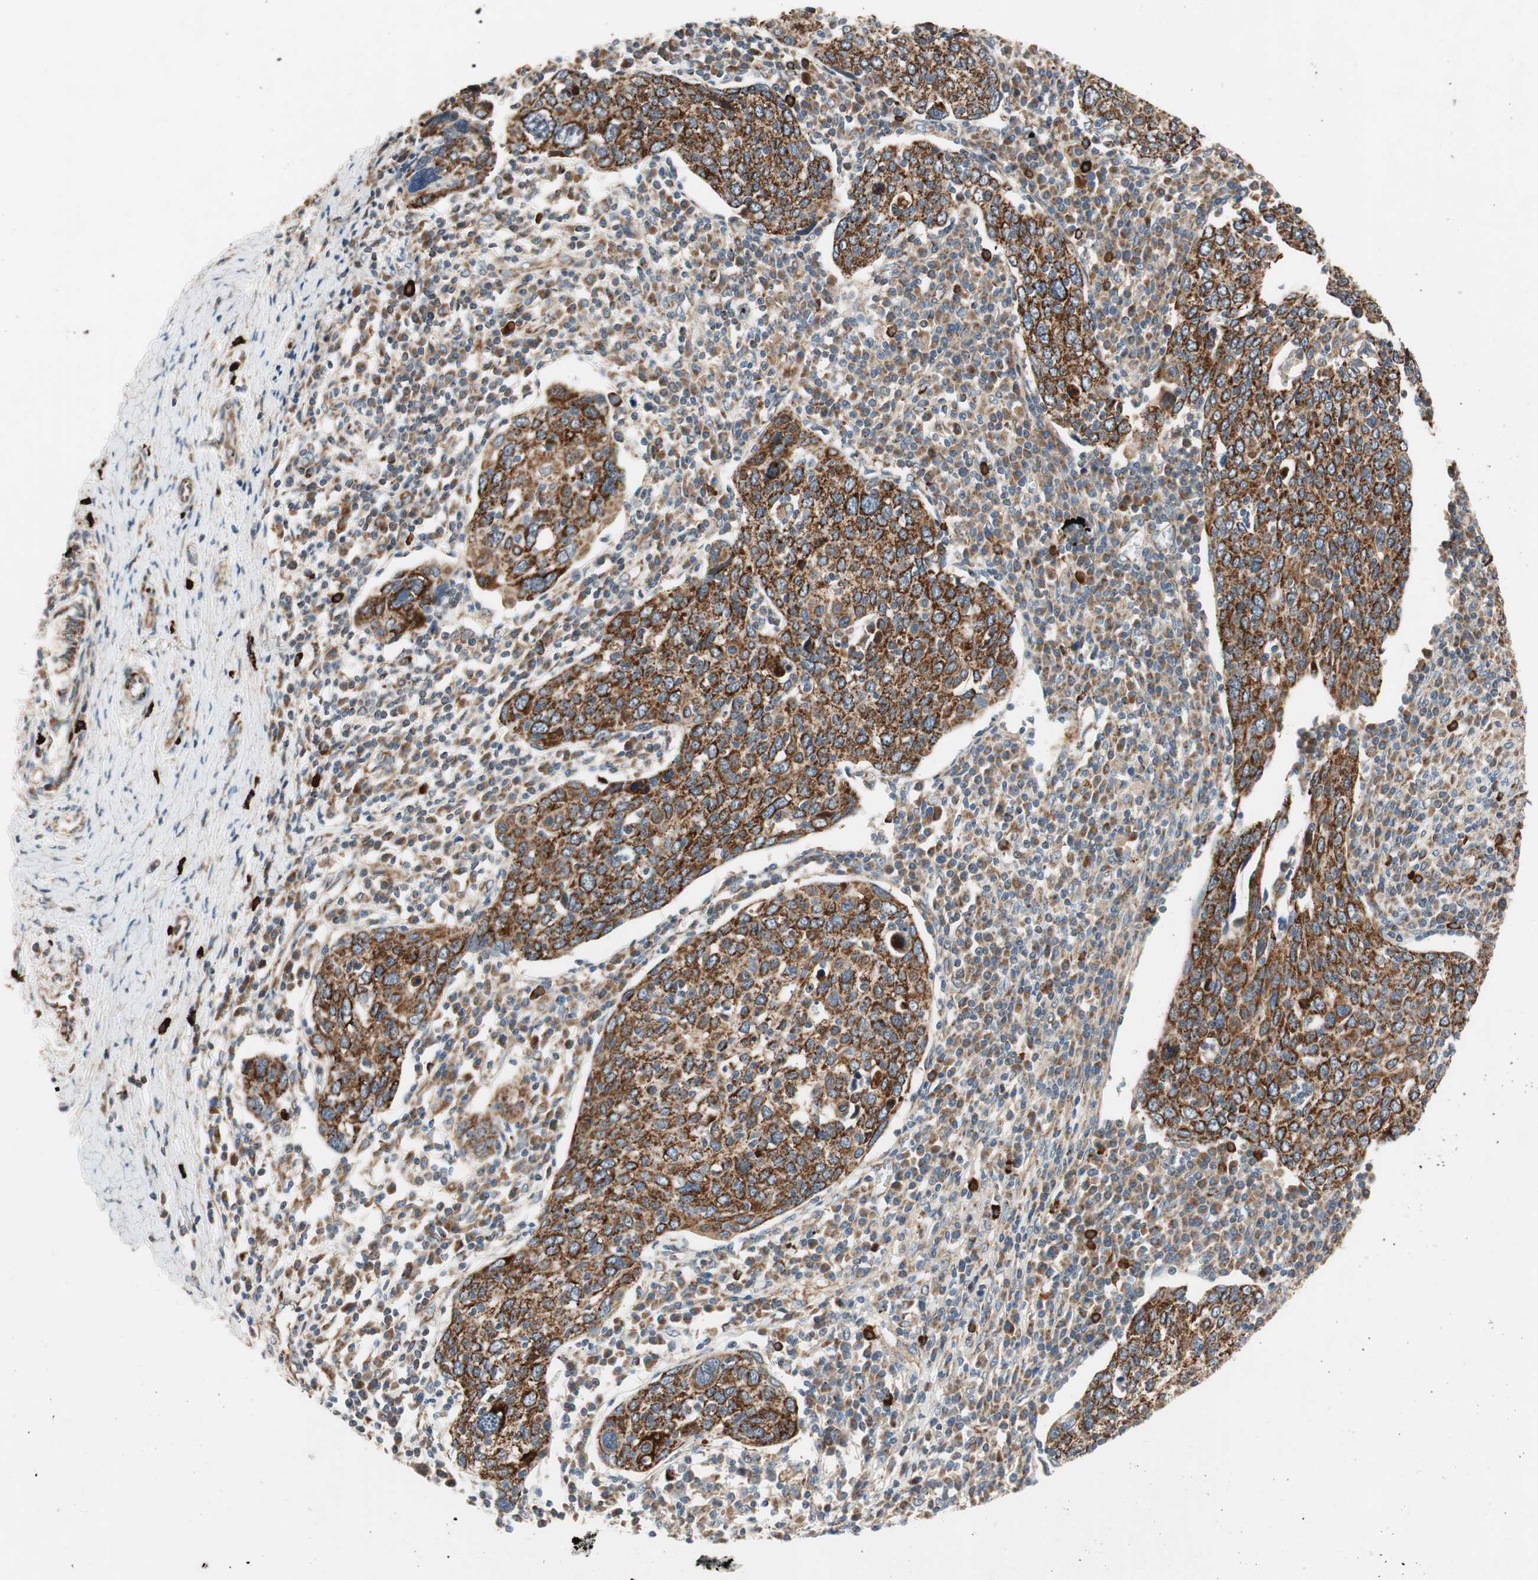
{"staining": {"intensity": "strong", "quantity": ">75%", "location": "cytoplasmic/membranous"}, "tissue": "cervical cancer", "cell_type": "Tumor cells", "image_type": "cancer", "snomed": [{"axis": "morphology", "description": "Squamous cell carcinoma, NOS"}, {"axis": "topography", "description": "Cervix"}], "caption": "Immunohistochemical staining of cervical cancer (squamous cell carcinoma) demonstrates strong cytoplasmic/membranous protein expression in approximately >75% of tumor cells. (DAB IHC, brown staining for protein, blue staining for nuclei).", "gene": "AKAP1", "patient": {"sex": "female", "age": 40}}